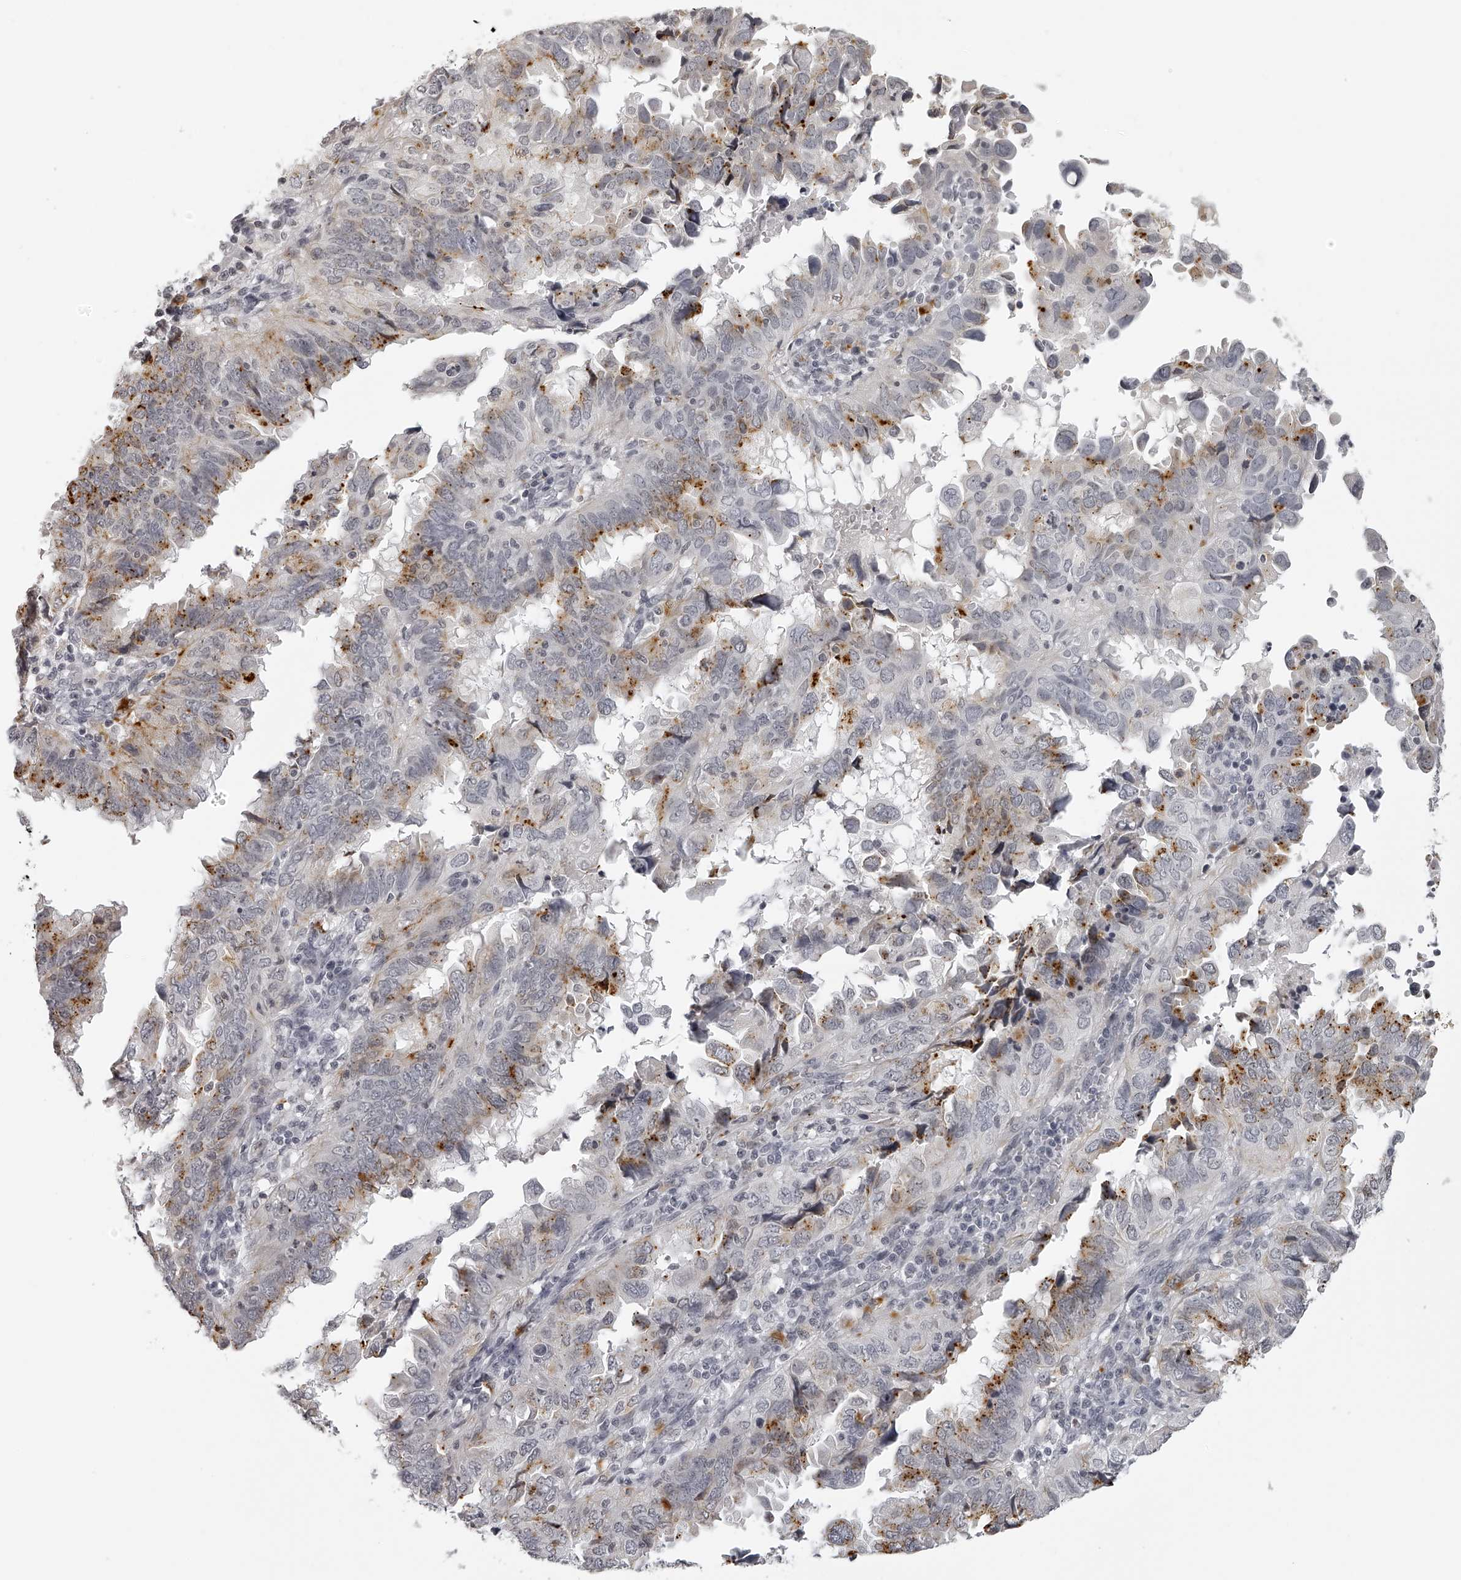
{"staining": {"intensity": "moderate", "quantity": "25%-75%", "location": "cytoplasmic/membranous"}, "tissue": "endometrial cancer", "cell_type": "Tumor cells", "image_type": "cancer", "snomed": [{"axis": "morphology", "description": "Adenocarcinoma, NOS"}, {"axis": "topography", "description": "Uterus"}], "caption": "Immunohistochemistry staining of endometrial adenocarcinoma, which shows medium levels of moderate cytoplasmic/membranous staining in about 25%-75% of tumor cells indicating moderate cytoplasmic/membranous protein staining. The staining was performed using DAB (brown) for protein detection and nuclei were counterstained in hematoxylin (blue).", "gene": "RNF220", "patient": {"sex": "female", "age": 77}}